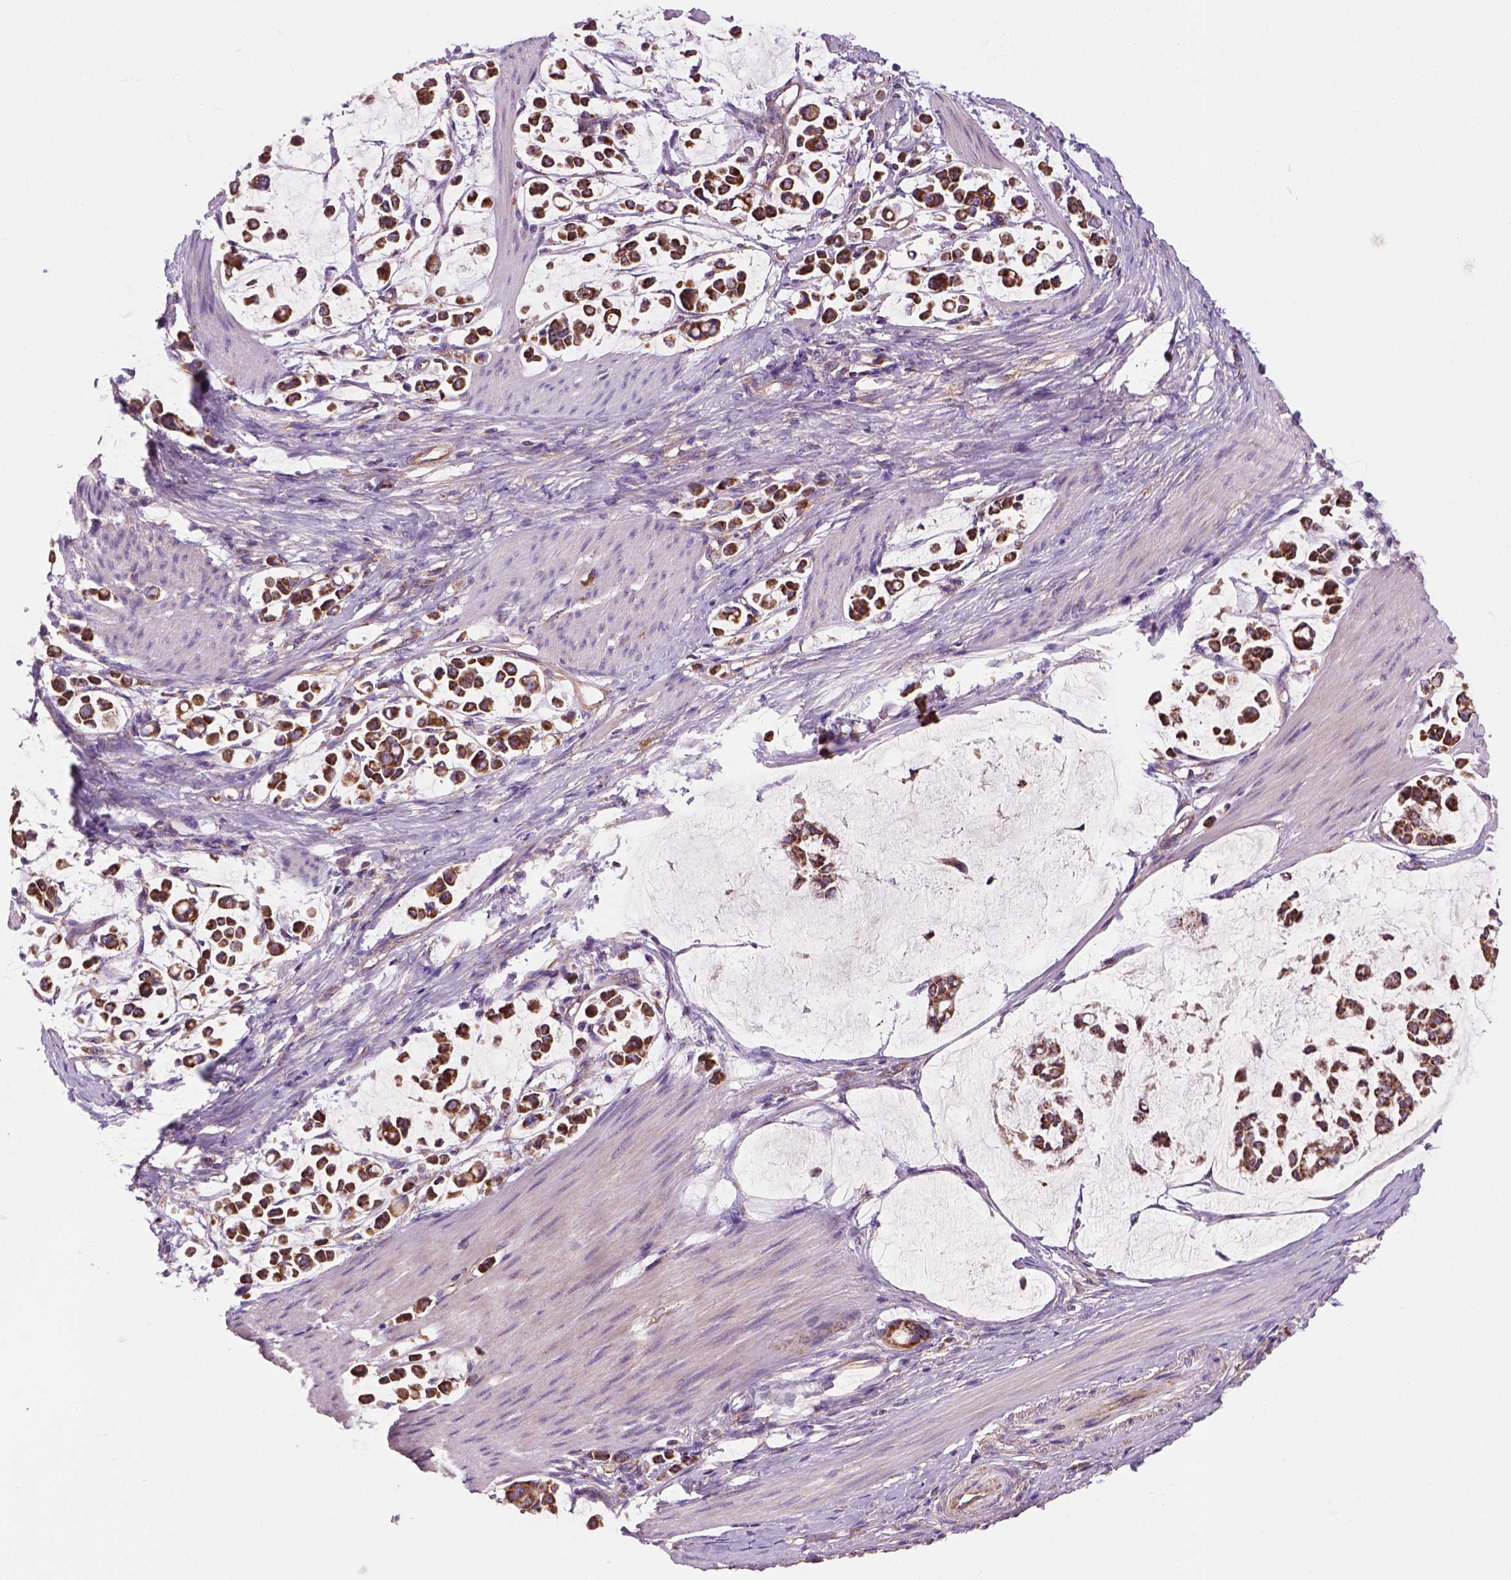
{"staining": {"intensity": "strong", "quantity": "25%-75%", "location": "cytoplasmic/membranous"}, "tissue": "stomach cancer", "cell_type": "Tumor cells", "image_type": "cancer", "snomed": [{"axis": "morphology", "description": "Adenocarcinoma, NOS"}, {"axis": "topography", "description": "Stomach"}], "caption": "Protein staining shows strong cytoplasmic/membranous staining in about 25%-75% of tumor cells in stomach cancer.", "gene": "WARS2", "patient": {"sex": "male", "age": 82}}